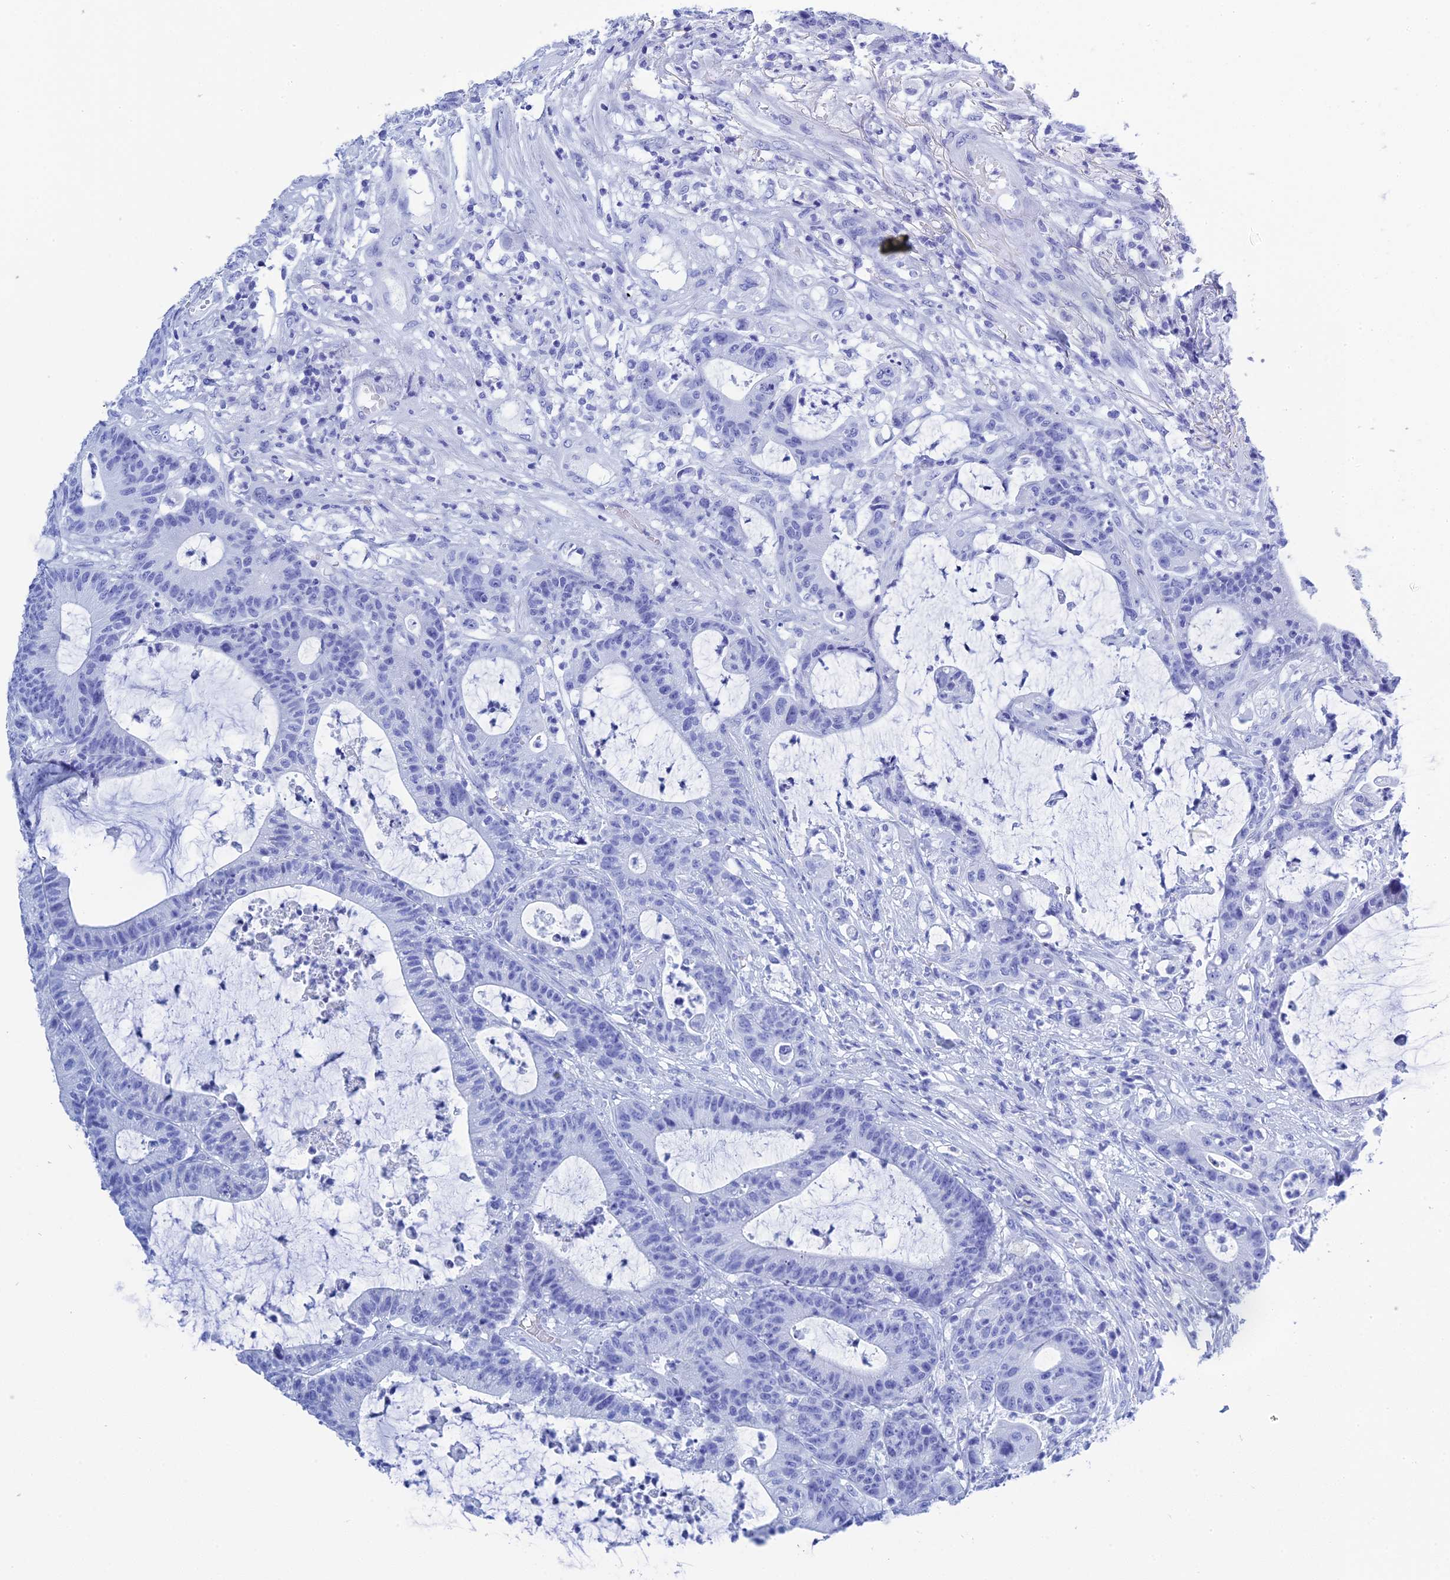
{"staining": {"intensity": "negative", "quantity": "none", "location": "none"}, "tissue": "colorectal cancer", "cell_type": "Tumor cells", "image_type": "cancer", "snomed": [{"axis": "morphology", "description": "Adenocarcinoma, NOS"}, {"axis": "topography", "description": "Colon"}], "caption": "Immunohistochemistry (IHC) of human colorectal cancer exhibits no staining in tumor cells.", "gene": "TEX101", "patient": {"sex": "female", "age": 84}}